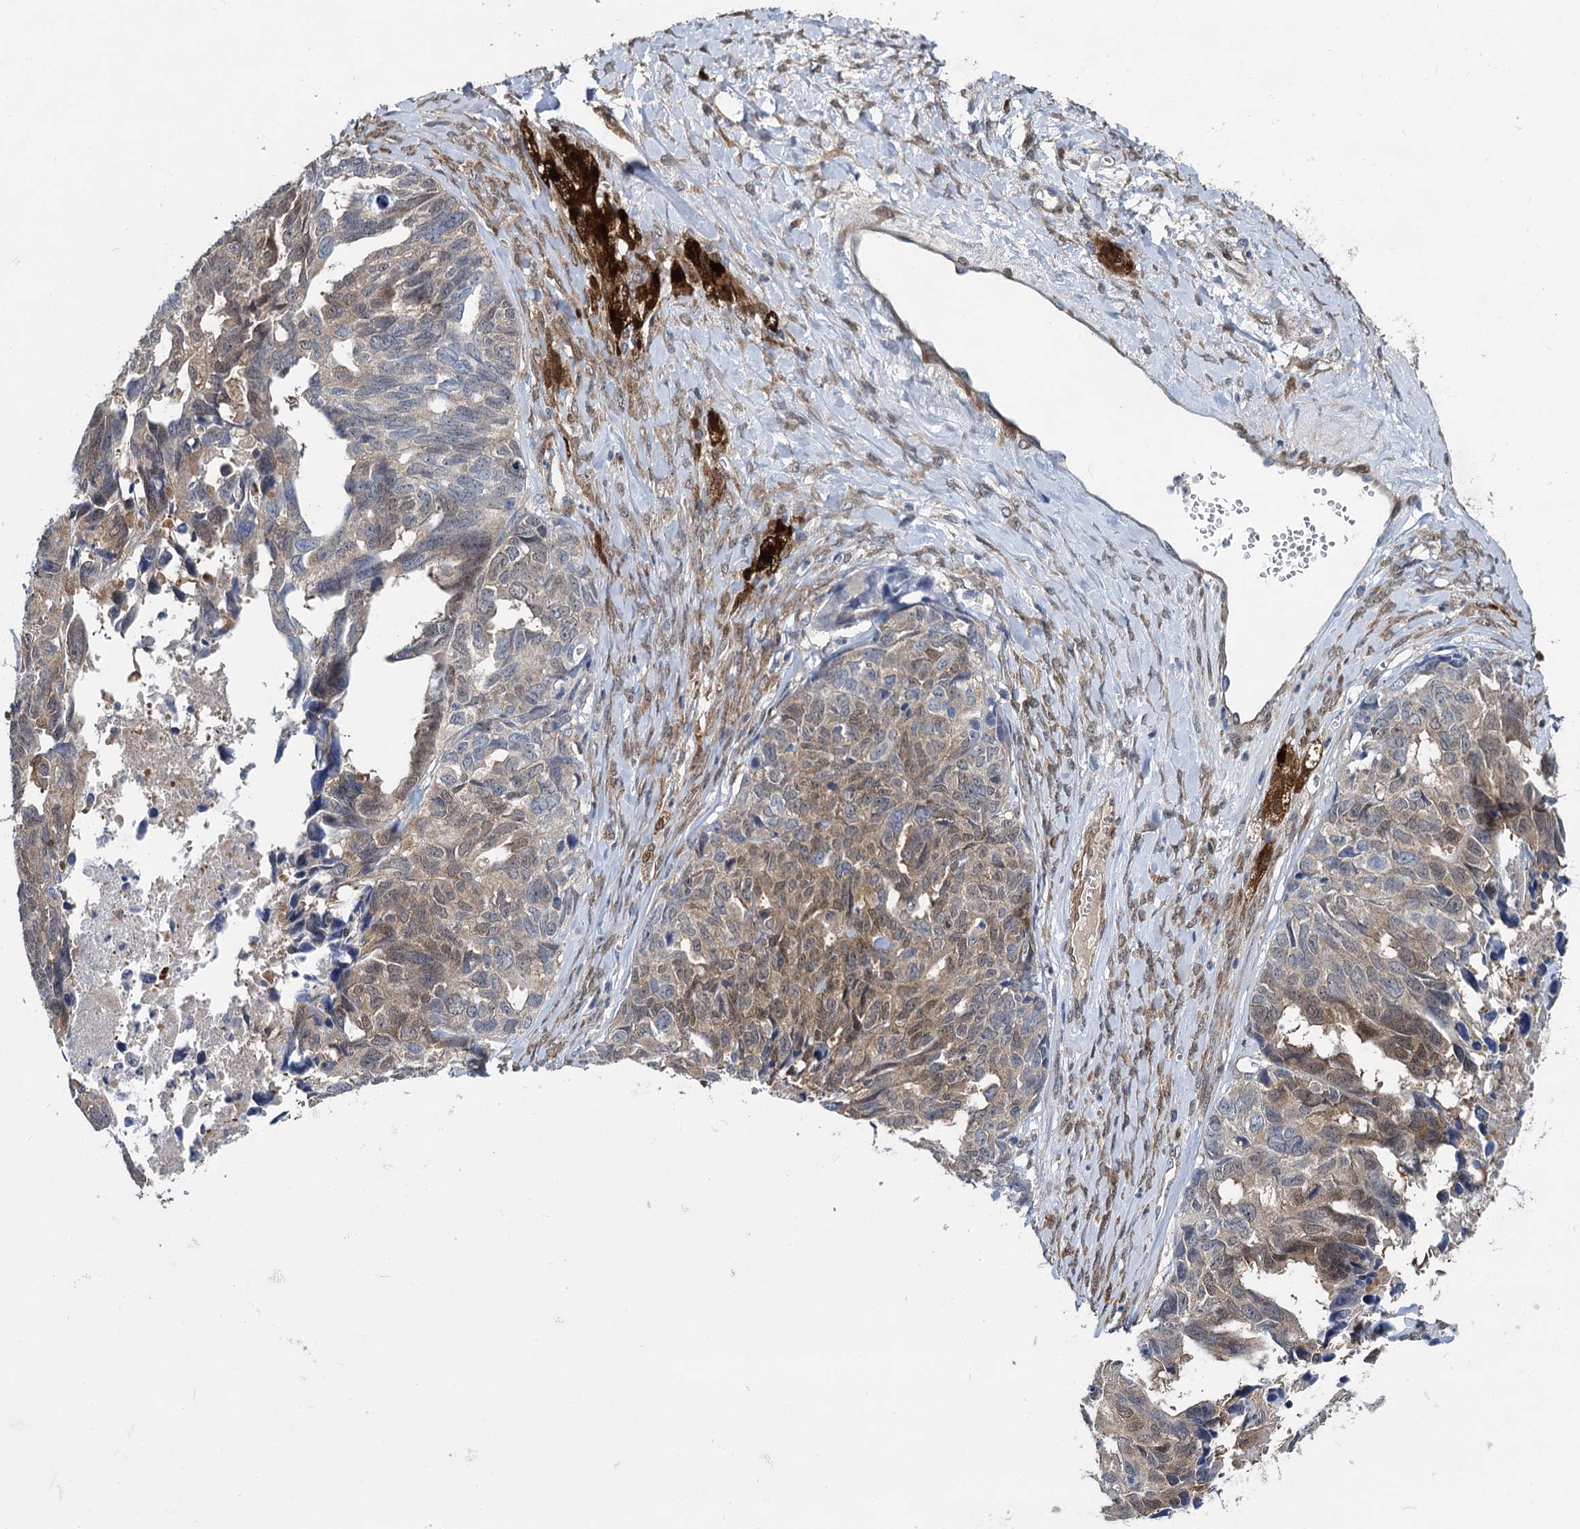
{"staining": {"intensity": "moderate", "quantity": "25%-75%", "location": "cytoplasmic/membranous,nuclear"}, "tissue": "ovarian cancer", "cell_type": "Tumor cells", "image_type": "cancer", "snomed": [{"axis": "morphology", "description": "Cystadenocarcinoma, serous, NOS"}, {"axis": "topography", "description": "Ovary"}], "caption": "Ovarian serous cystadenocarcinoma tissue reveals moderate cytoplasmic/membranous and nuclear expression in about 25%-75% of tumor cells (DAB IHC, brown staining for protein, blue staining for nuclei).", "gene": "GSTM3", "patient": {"sex": "female", "age": 79}}